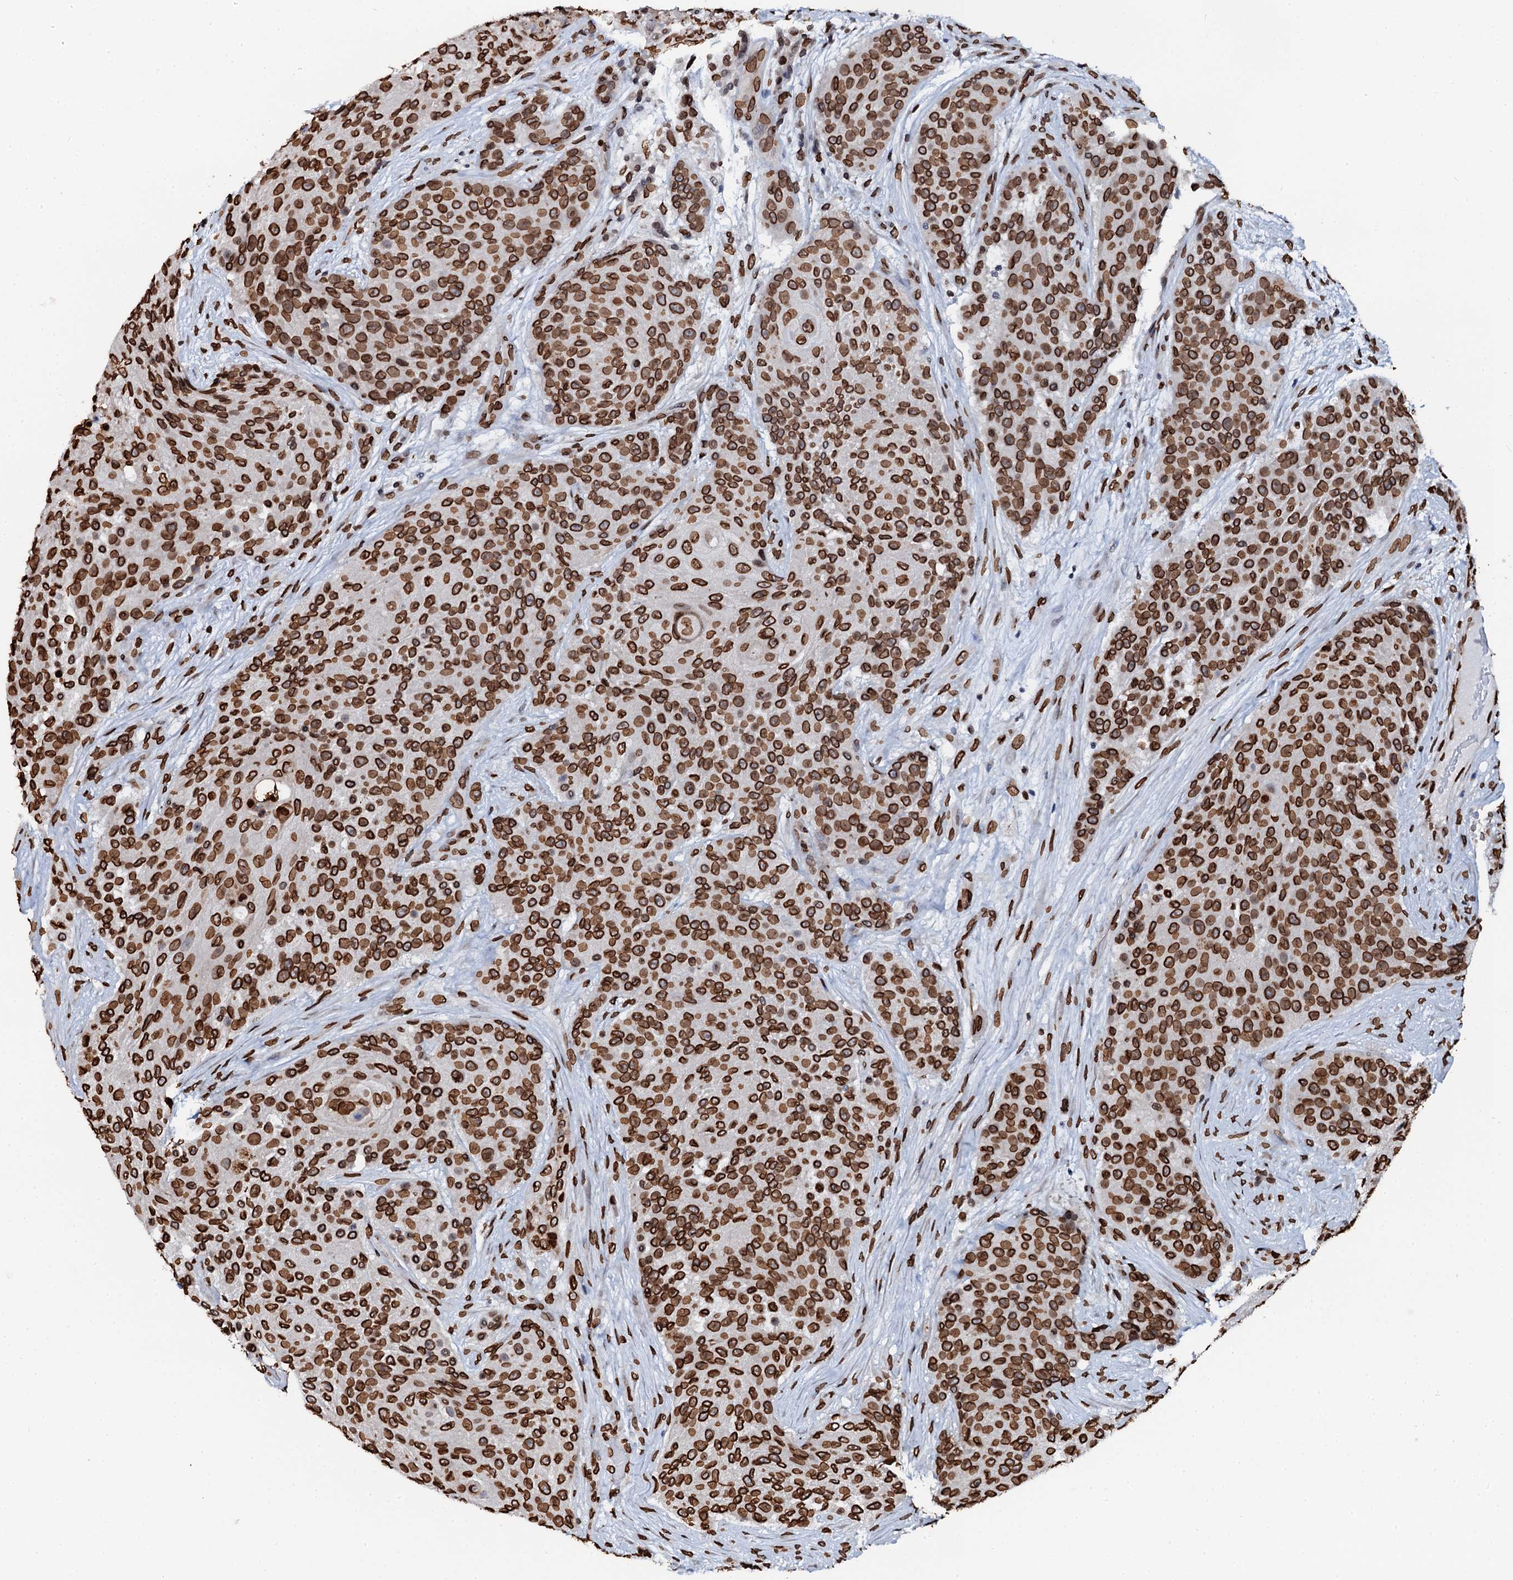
{"staining": {"intensity": "strong", "quantity": ">75%", "location": "cytoplasmic/membranous,nuclear"}, "tissue": "urothelial cancer", "cell_type": "Tumor cells", "image_type": "cancer", "snomed": [{"axis": "morphology", "description": "Urothelial carcinoma, High grade"}, {"axis": "topography", "description": "Urinary bladder"}], "caption": "IHC staining of urothelial cancer, which displays high levels of strong cytoplasmic/membranous and nuclear staining in about >75% of tumor cells indicating strong cytoplasmic/membranous and nuclear protein staining. The staining was performed using DAB (brown) for protein detection and nuclei were counterstained in hematoxylin (blue).", "gene": "KATNAL2", "patient": {"sex": "female", "age": 63}}